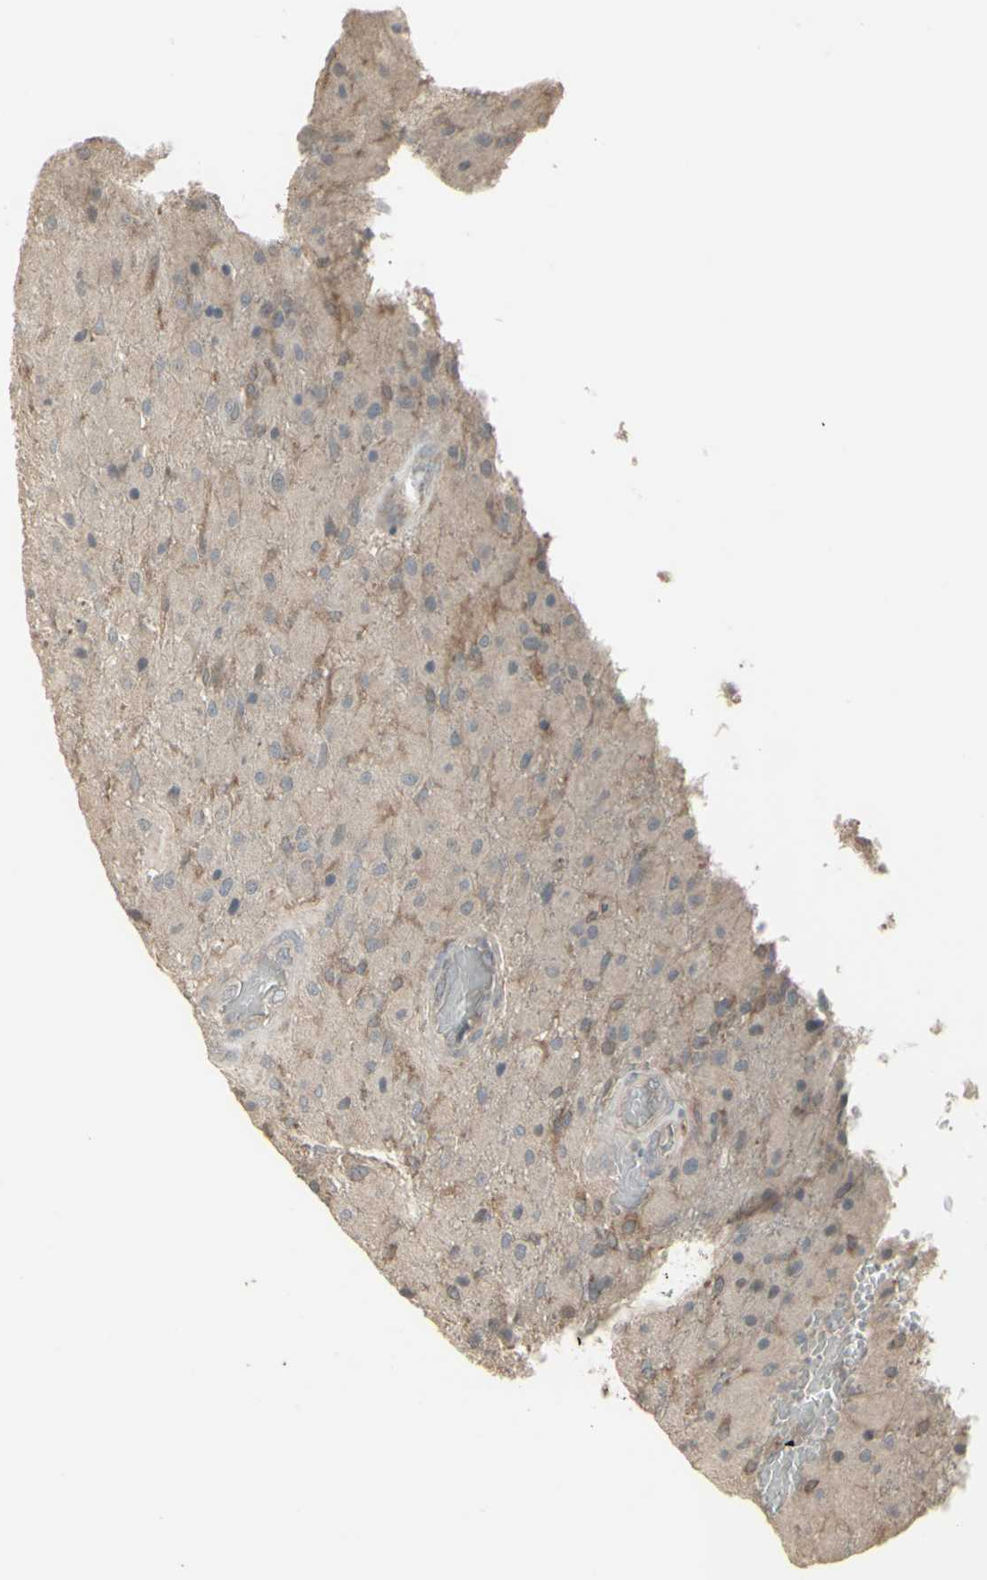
{"staining": {"intensity": "moderate", "quantity": "<25%", "location": "cytoplasmic/membranous"}, "tissue": "glioma", "cell_type": "Tumor cells", "image_type": "cancer", "snomed": [{"axis": "morphology", "description": "Normal tissue, NOS"}, {"axis": "morphology", "description": "Glioma, malignant, High grade"}, {"axis": "topography", "description": "Cerebral cortex"}], "caption": "Immunohistochemistry image of glioma stained for a protein (brown), which displays low levels of moderate cytoplasmic/membranous positivity in approximately <25% of tumor cells.", "gene": "CSK", "patient": {"sex": "male", "age": 77}}